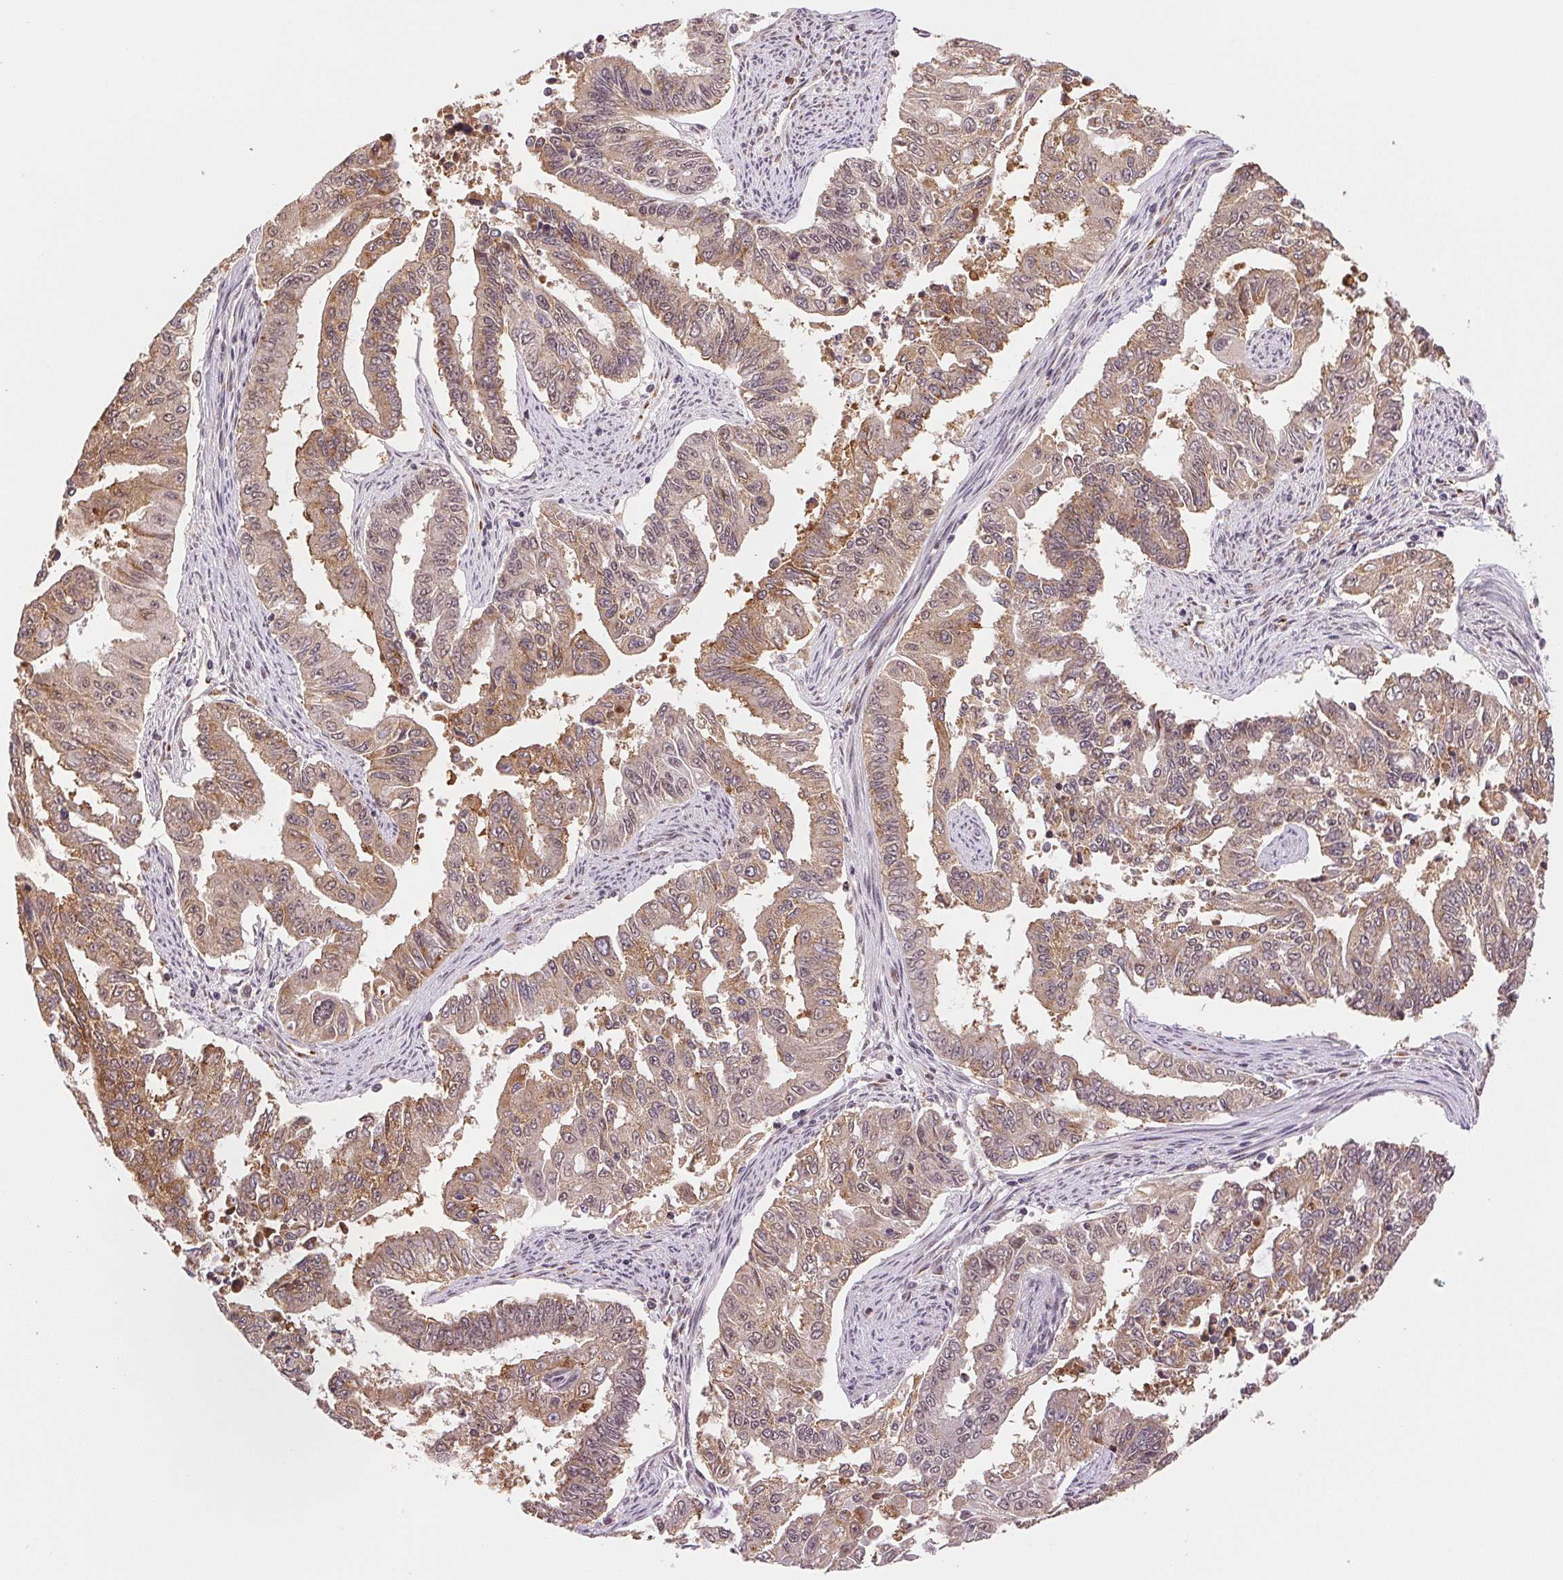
{"staining": {"intensity": "weak", "quantity": ">75%", "location": "cytoplasmic/membranous,nuclear"}, "tissue": "endometrial cancer", "cell_type": "Tumor cells", "image_type": "cancer", "snomed": [{"axis": "morphology", "description": "Adenocarcinoma, NOS"}, {"axis": "topography", "description": "Uterus"}], "caption": "An IHC histopathology image of tumor tissue is shown. Protein staining in brown shows weak cytoplasmic/membranous and nuclear positivity in endometrial adenocarcinoma within tumor cells.", "gene": "GRHL3", "patient": {"sex": "female", "age": 59}}